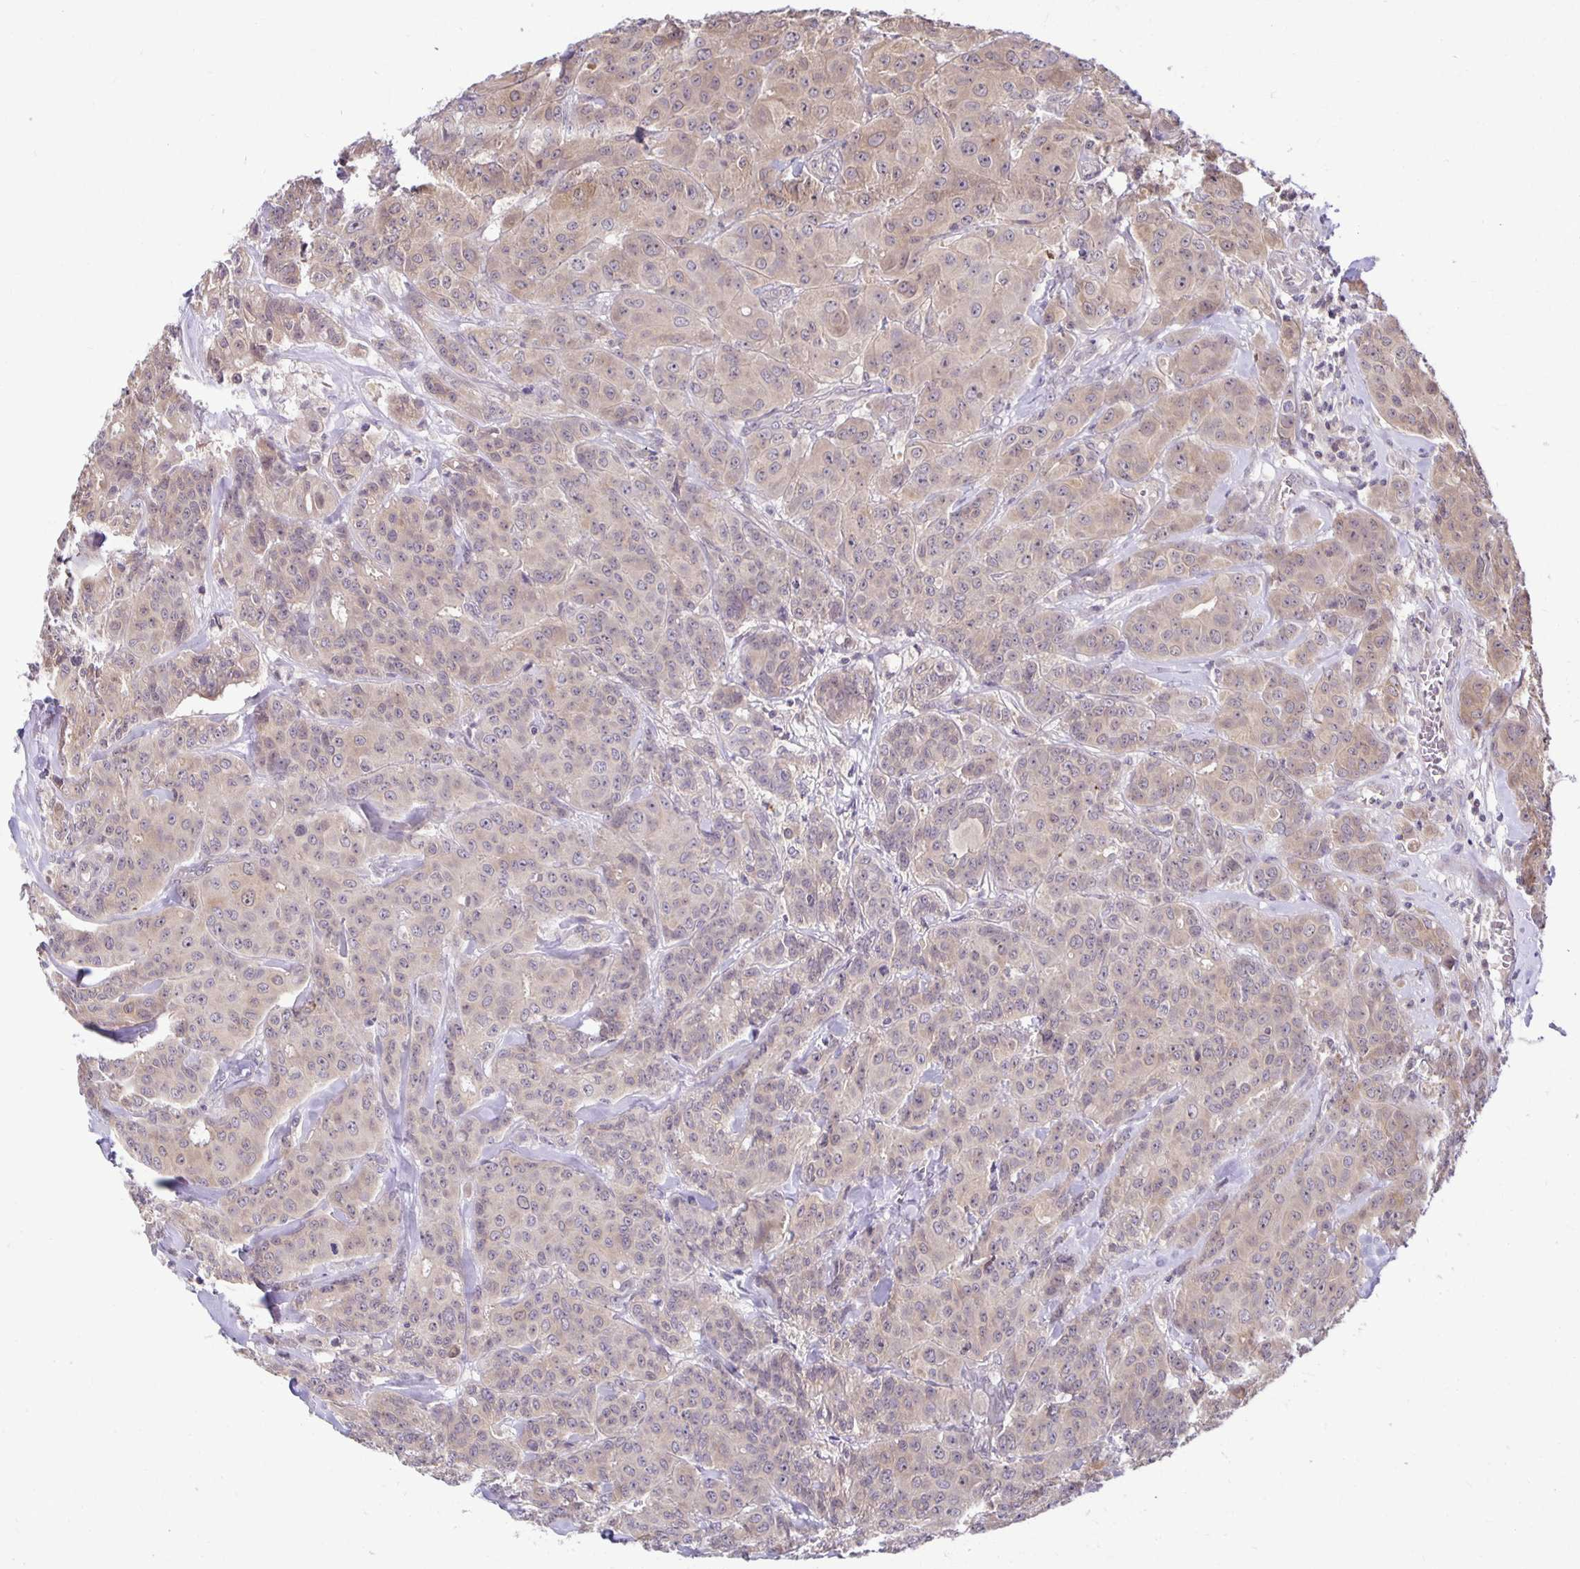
{"staining": {"intensity": "weak", "quantity": ">75%", "location": "cytoplasmic/membranous"}, "tissue": "breast cancer", "cell_type": "Tumor cells", "image_type": "cancer", "snomed": [{"axis": "morphology", "description": "Normal tissue, NOS"}, {"axis": "morphology", "description": "Duct carcinoma"}, {"axis": "topography", "description": "Breast"}], "caption": "Approximately >75% of tumor cells in human breast cancer (infiltrating ductal carcinoma) display weak cytoplasmic/membranous protein expression as visualized by brown immunohistochemical staining.", "gene": "MIEN1", "patient": {"sex": "female", "age": 43}}